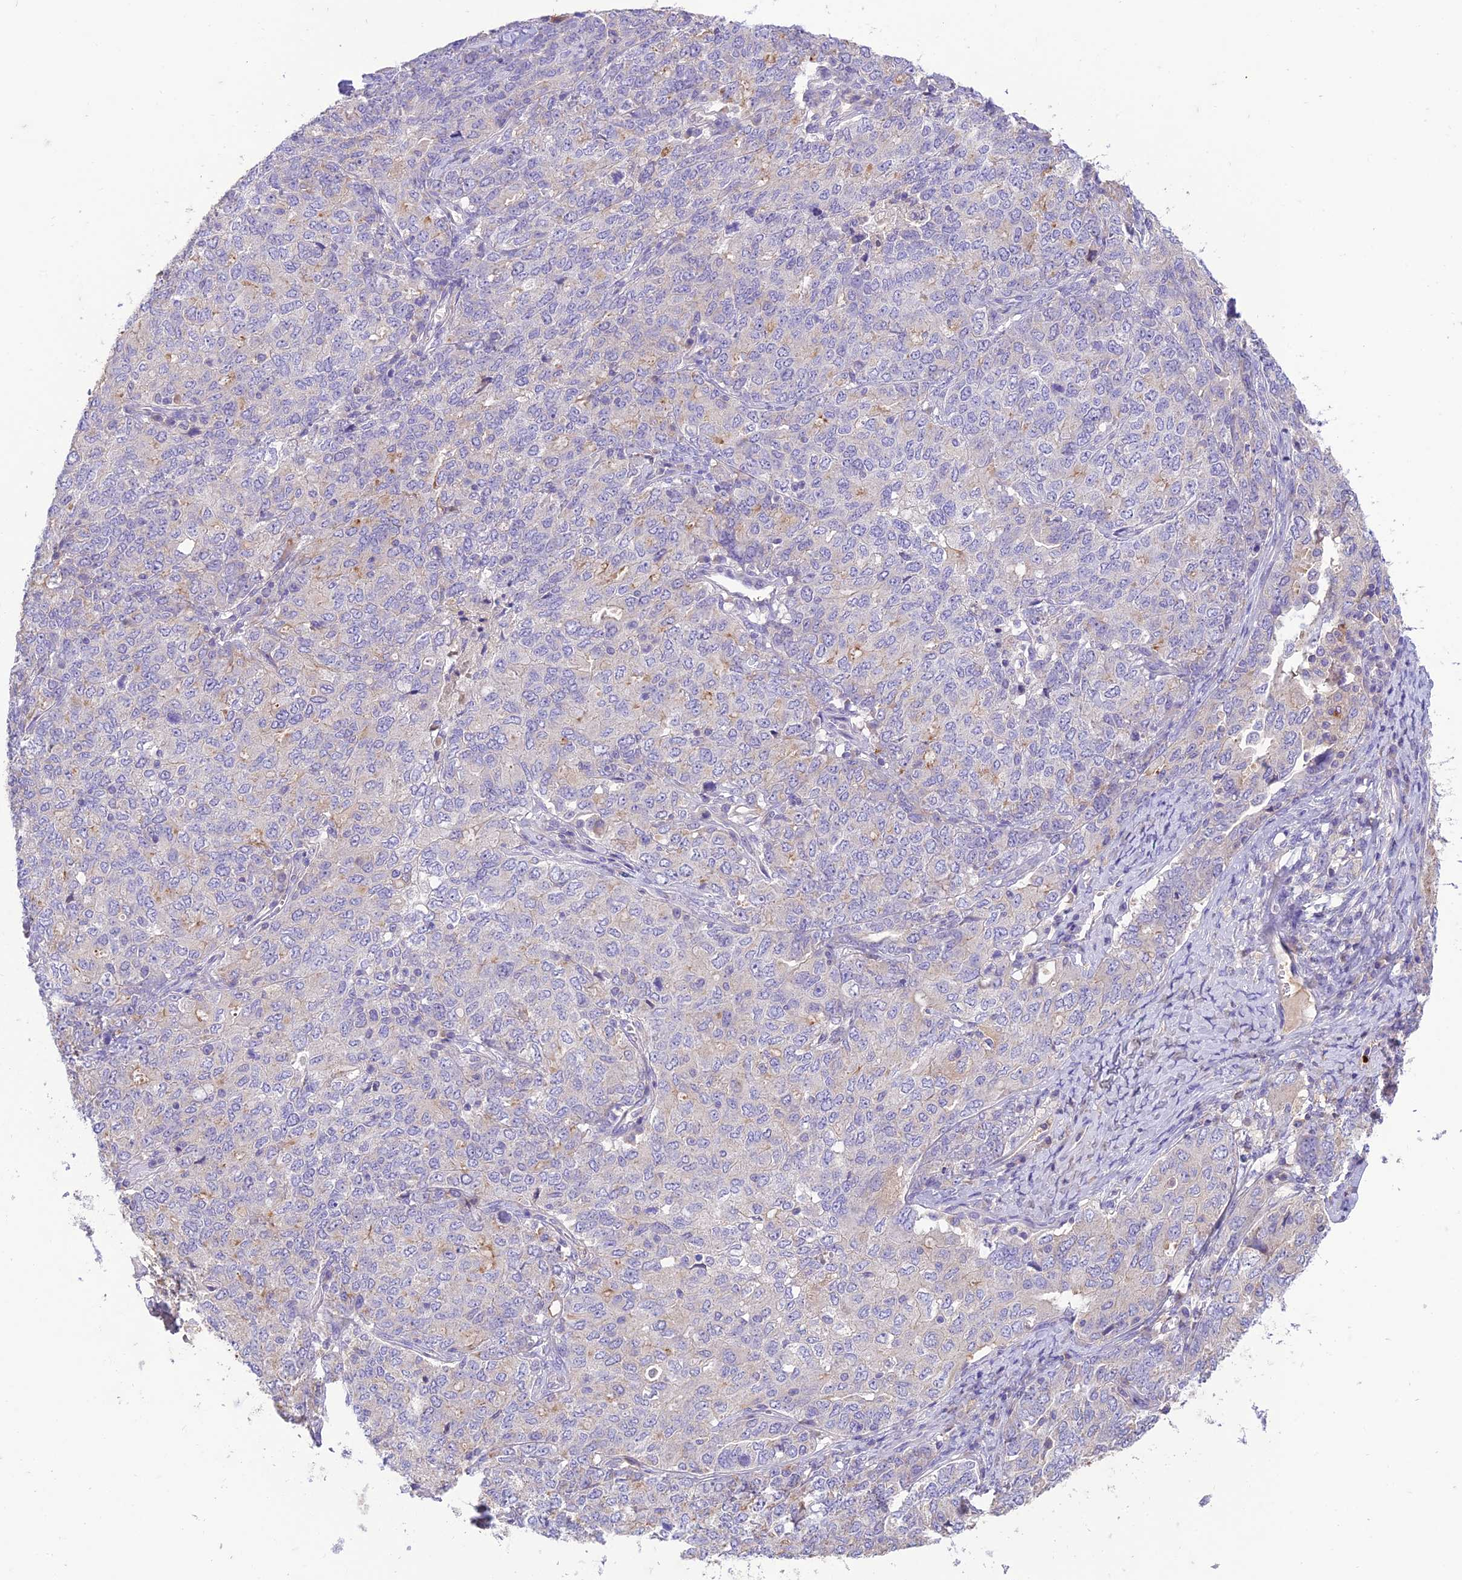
{"staining": {"intensity": "negative", "quantity": "none", "location": "none"}, "tissue": "ovarian cancer", "cell_type": "Tumor cells", "image_type": "cancer", "snomed": [{"axis": "morphology", "description": "Carcinoma, endometroid"}, {"axis": "topography", "description": "Ovary"}], "caption": "A high-resolution histopathology image shows immunohistochemistry staining of ovarian cancer, which displays no significant staining in tumor cells. (DAB (3,3'-diaminobenzidine) immunohistochemistry (IHC), high magnification).", "gene": "SFT2D2", "patient": {"sex": "female", "age": 62}}